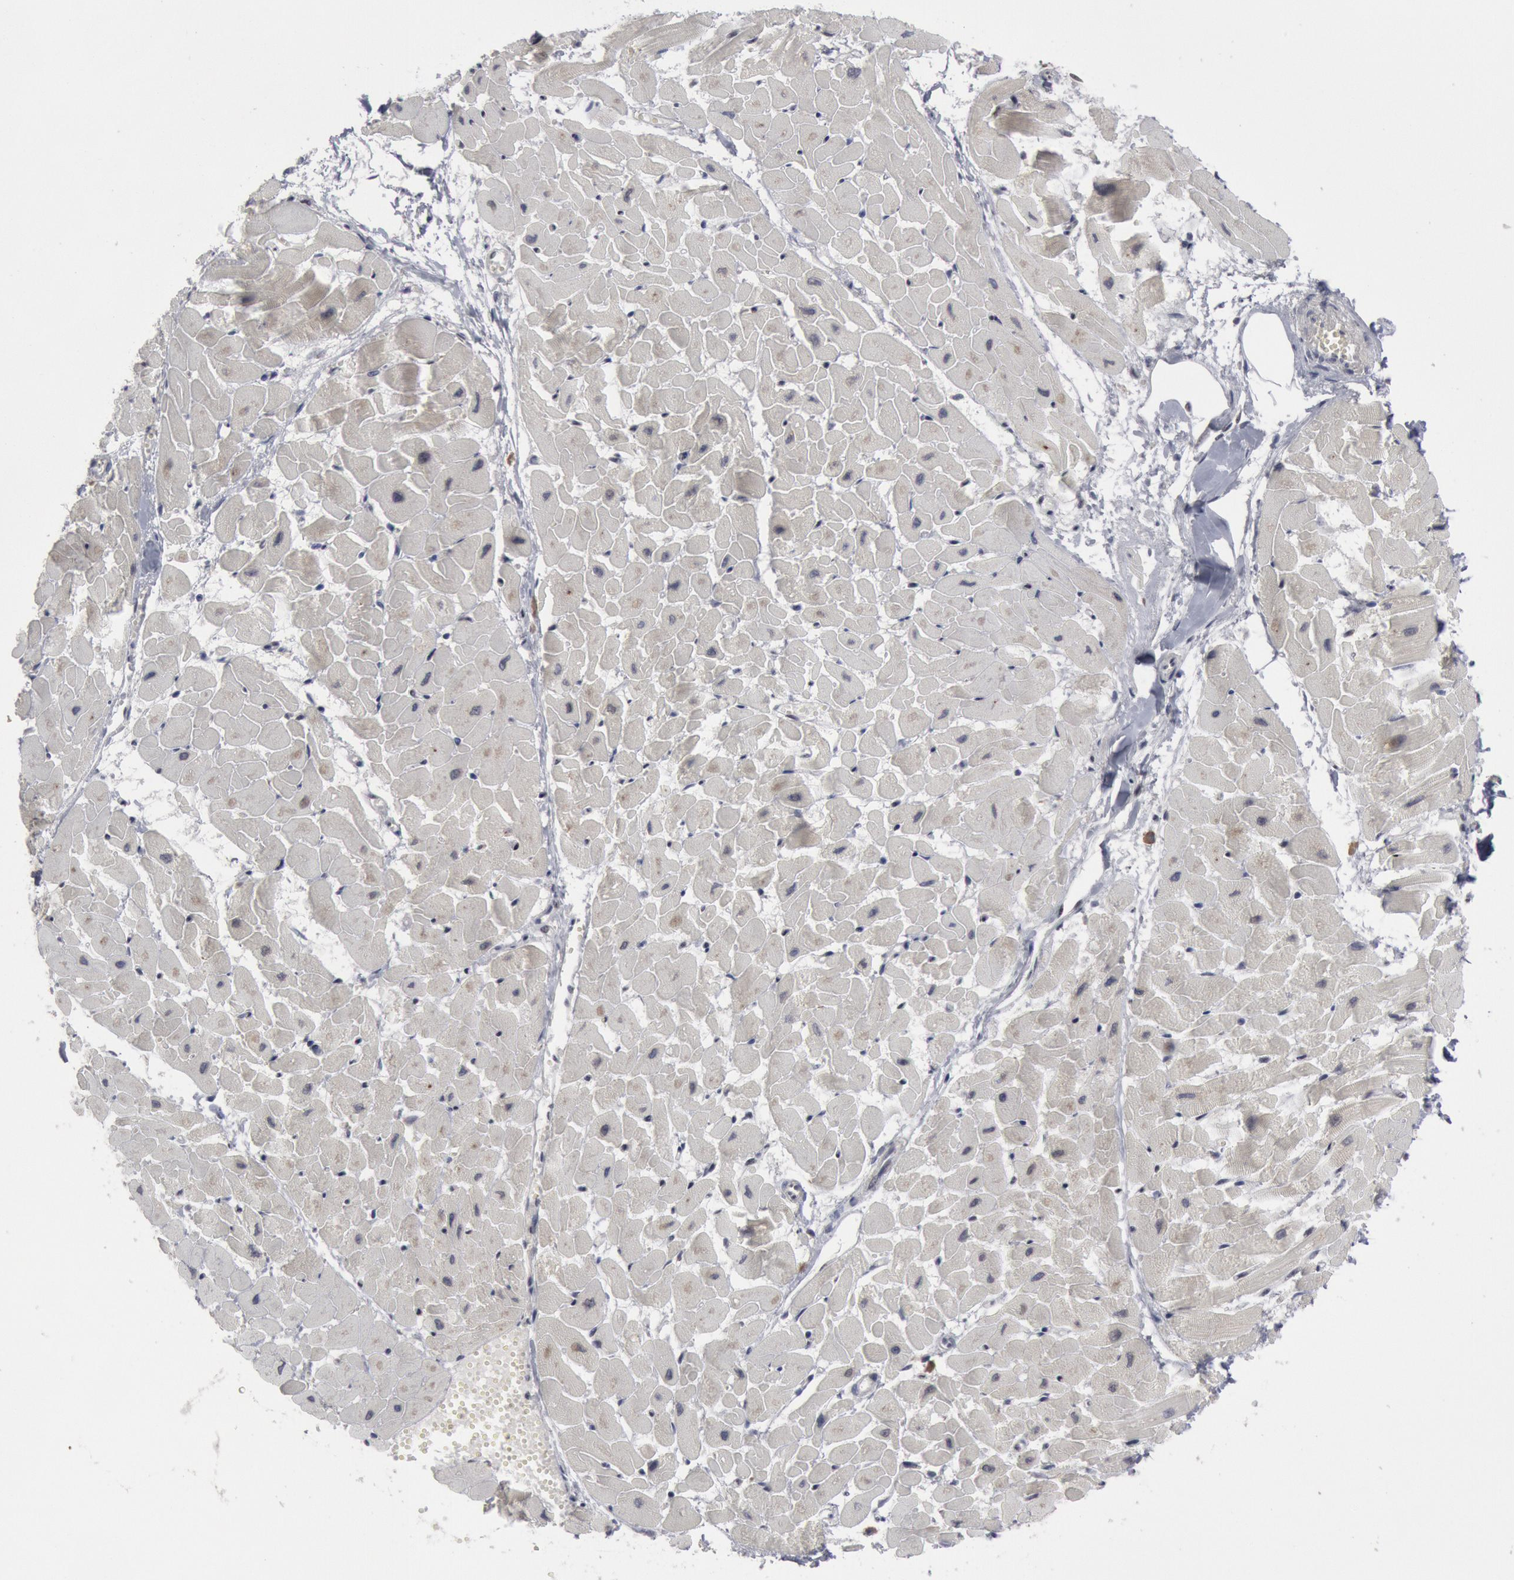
{"staining": {"intensity": "negative", "quantity": "none", "location": "none"}, "tissue": "heart muscle", "cell_type": "Cardiomyocytes", "image_type": "normal", "snomed": [{"axis": "morphology", "description": "Normal tissue, NOS"}, {"axis": "topography", "description": "Heart"}], "caption": "Immunohistochemical staining of benign heart muscle exhibits no significant positivity in cardiomyocytes.", "gene": "FOXO1", "patient": {"sex": "female", "age": 19}}